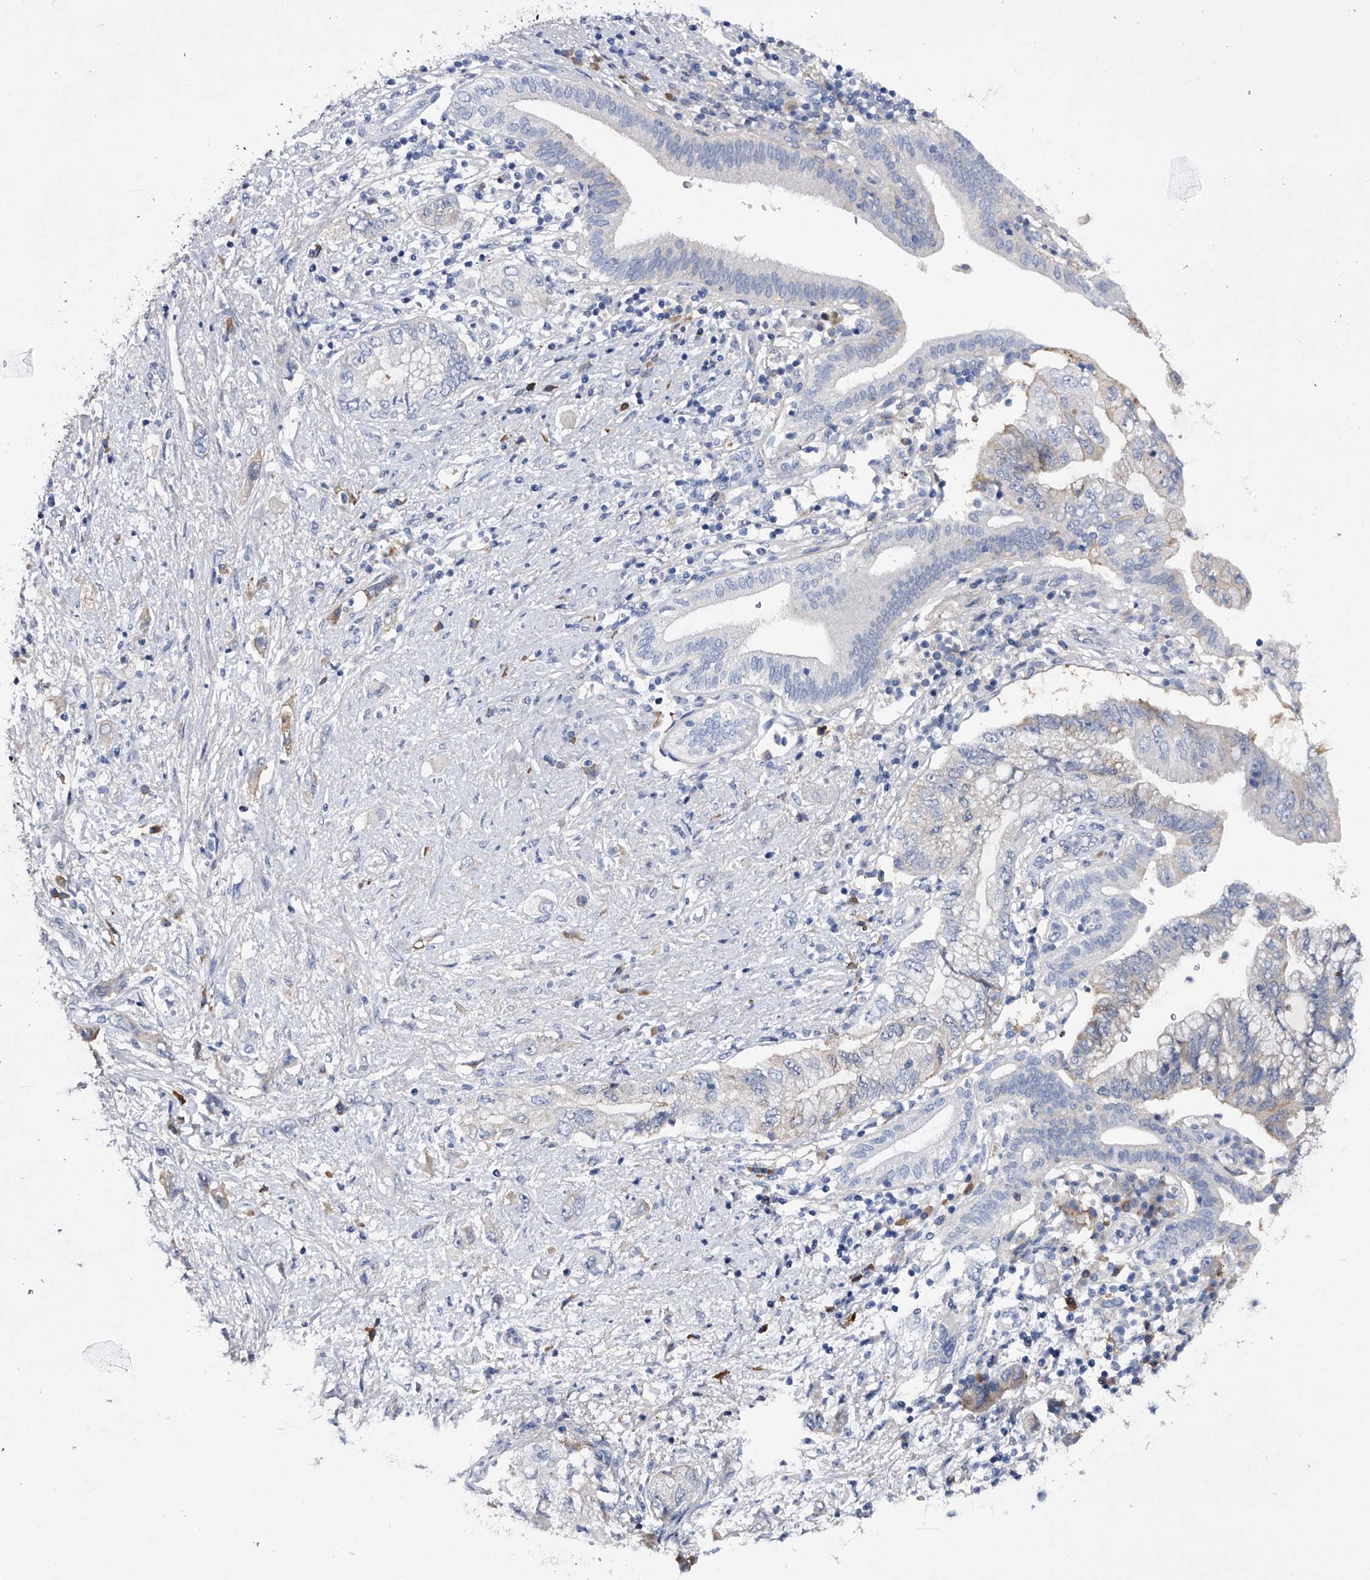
{"staining": {"intensity": "negative", "quantity": "none", "location": "none"}, "tissue": "pancreatic cancer", "cell_type": "Tumor cells", "image_type": "cancer", "snomed": [{"axis": "morphology", "description": "Adenocarcinoma, NOS"}, {"axis": "topography", "description": "Pancreas"}], "caption": "The histopathology image displays no staining of tumor cells in adenocarcinoma (pancreatic).", "gene": "ASNS", "patient": {"sex": "female", "age": 73}}